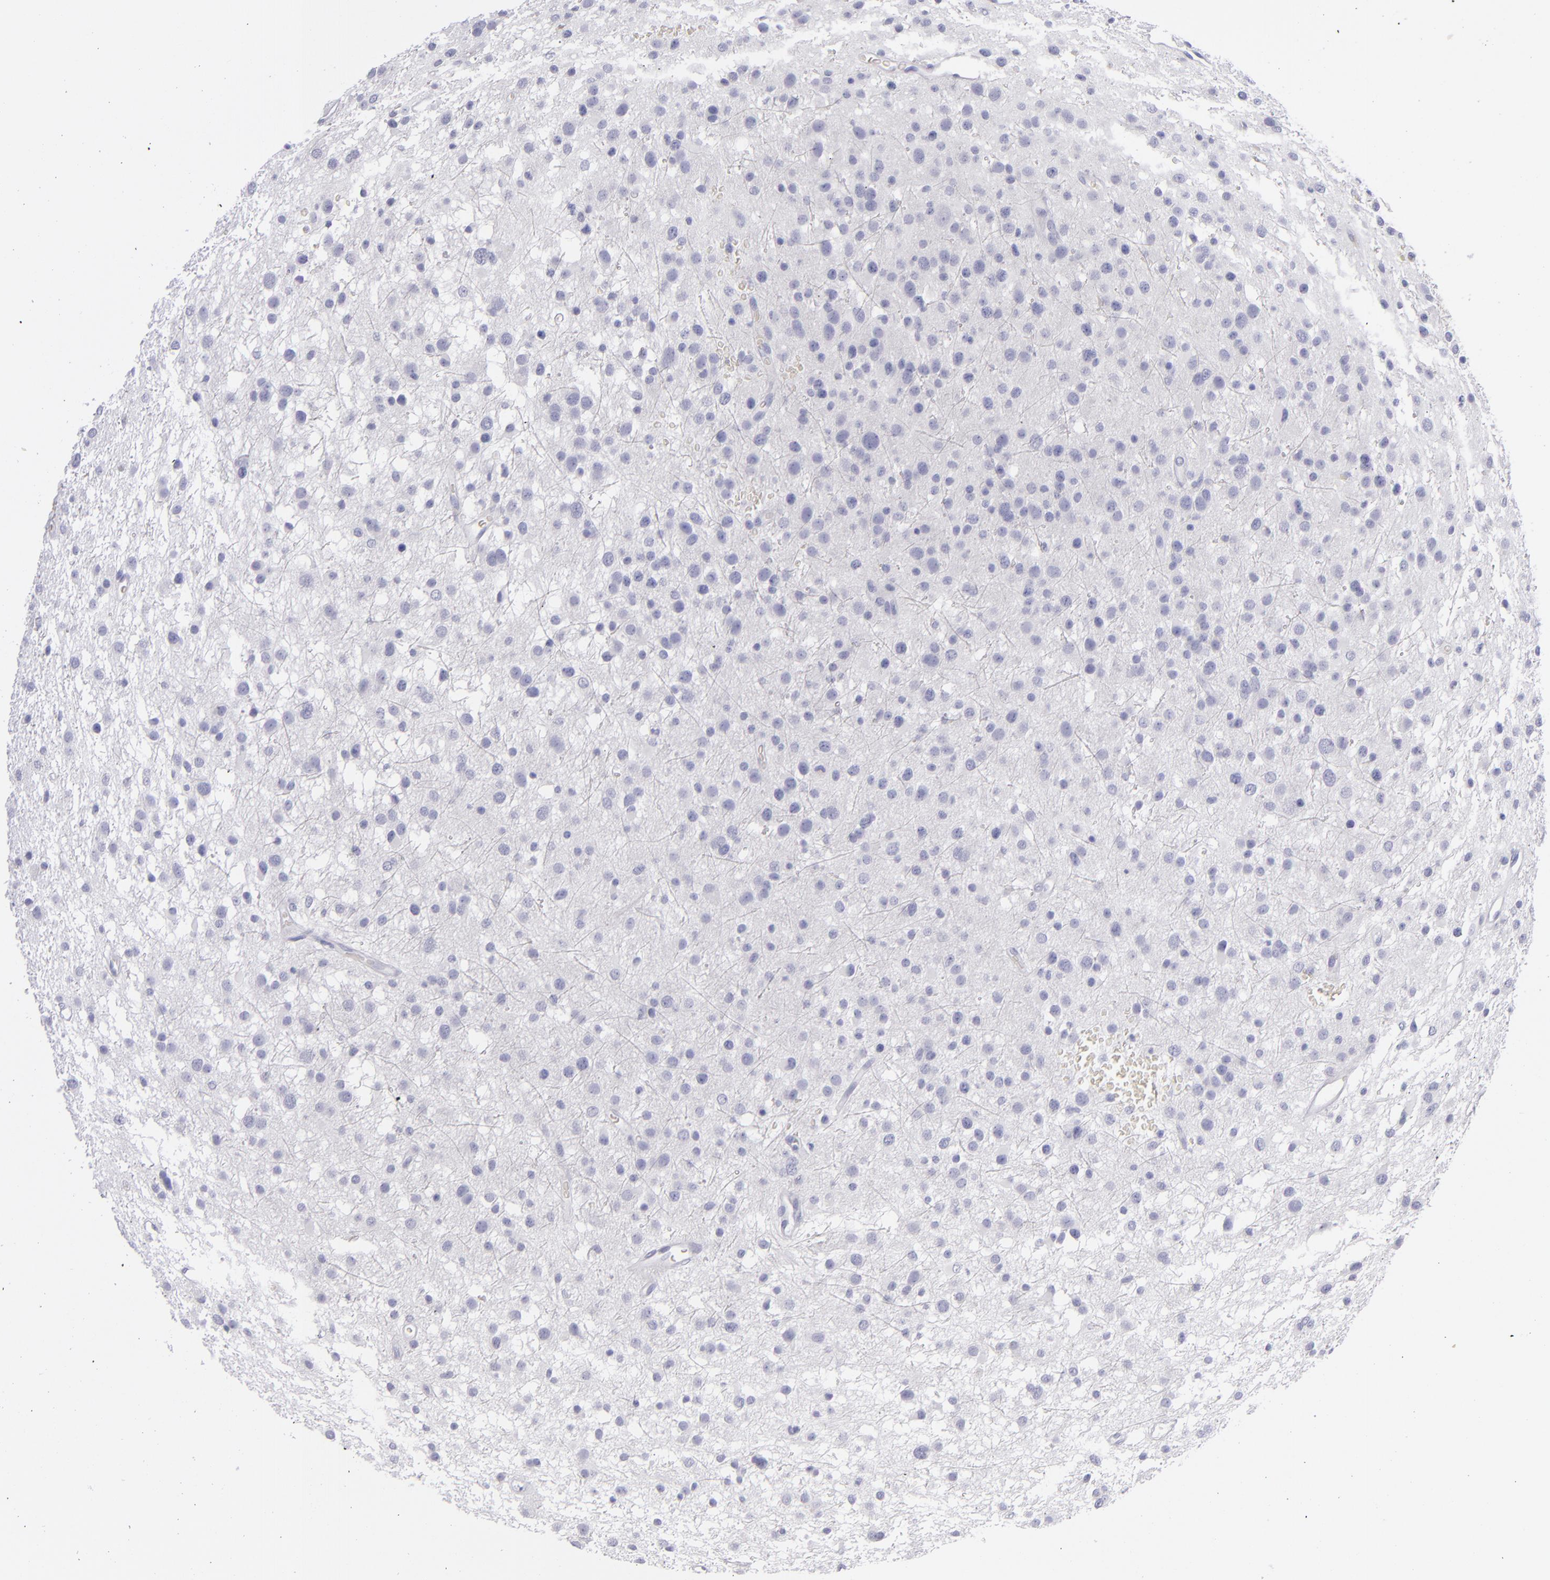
{"staining": {"intensity": "negative", "quantity": "none", "location": "none"}, "tissue": "glioma", "cell_type": "Tumor cells", "image_type": "cancer", "snomed": [{"axis": "morphology", "description": "Glioma, malignant, Low grade"}, {"axis": "topography", "description": "Brain"}], "caption": "Malignant glioma (low-grade) was stained to show a protein in brown. There is no significant expression in tumor cells.", "gene": "CD22", "patient": {"sex": "female", "age": 36}}